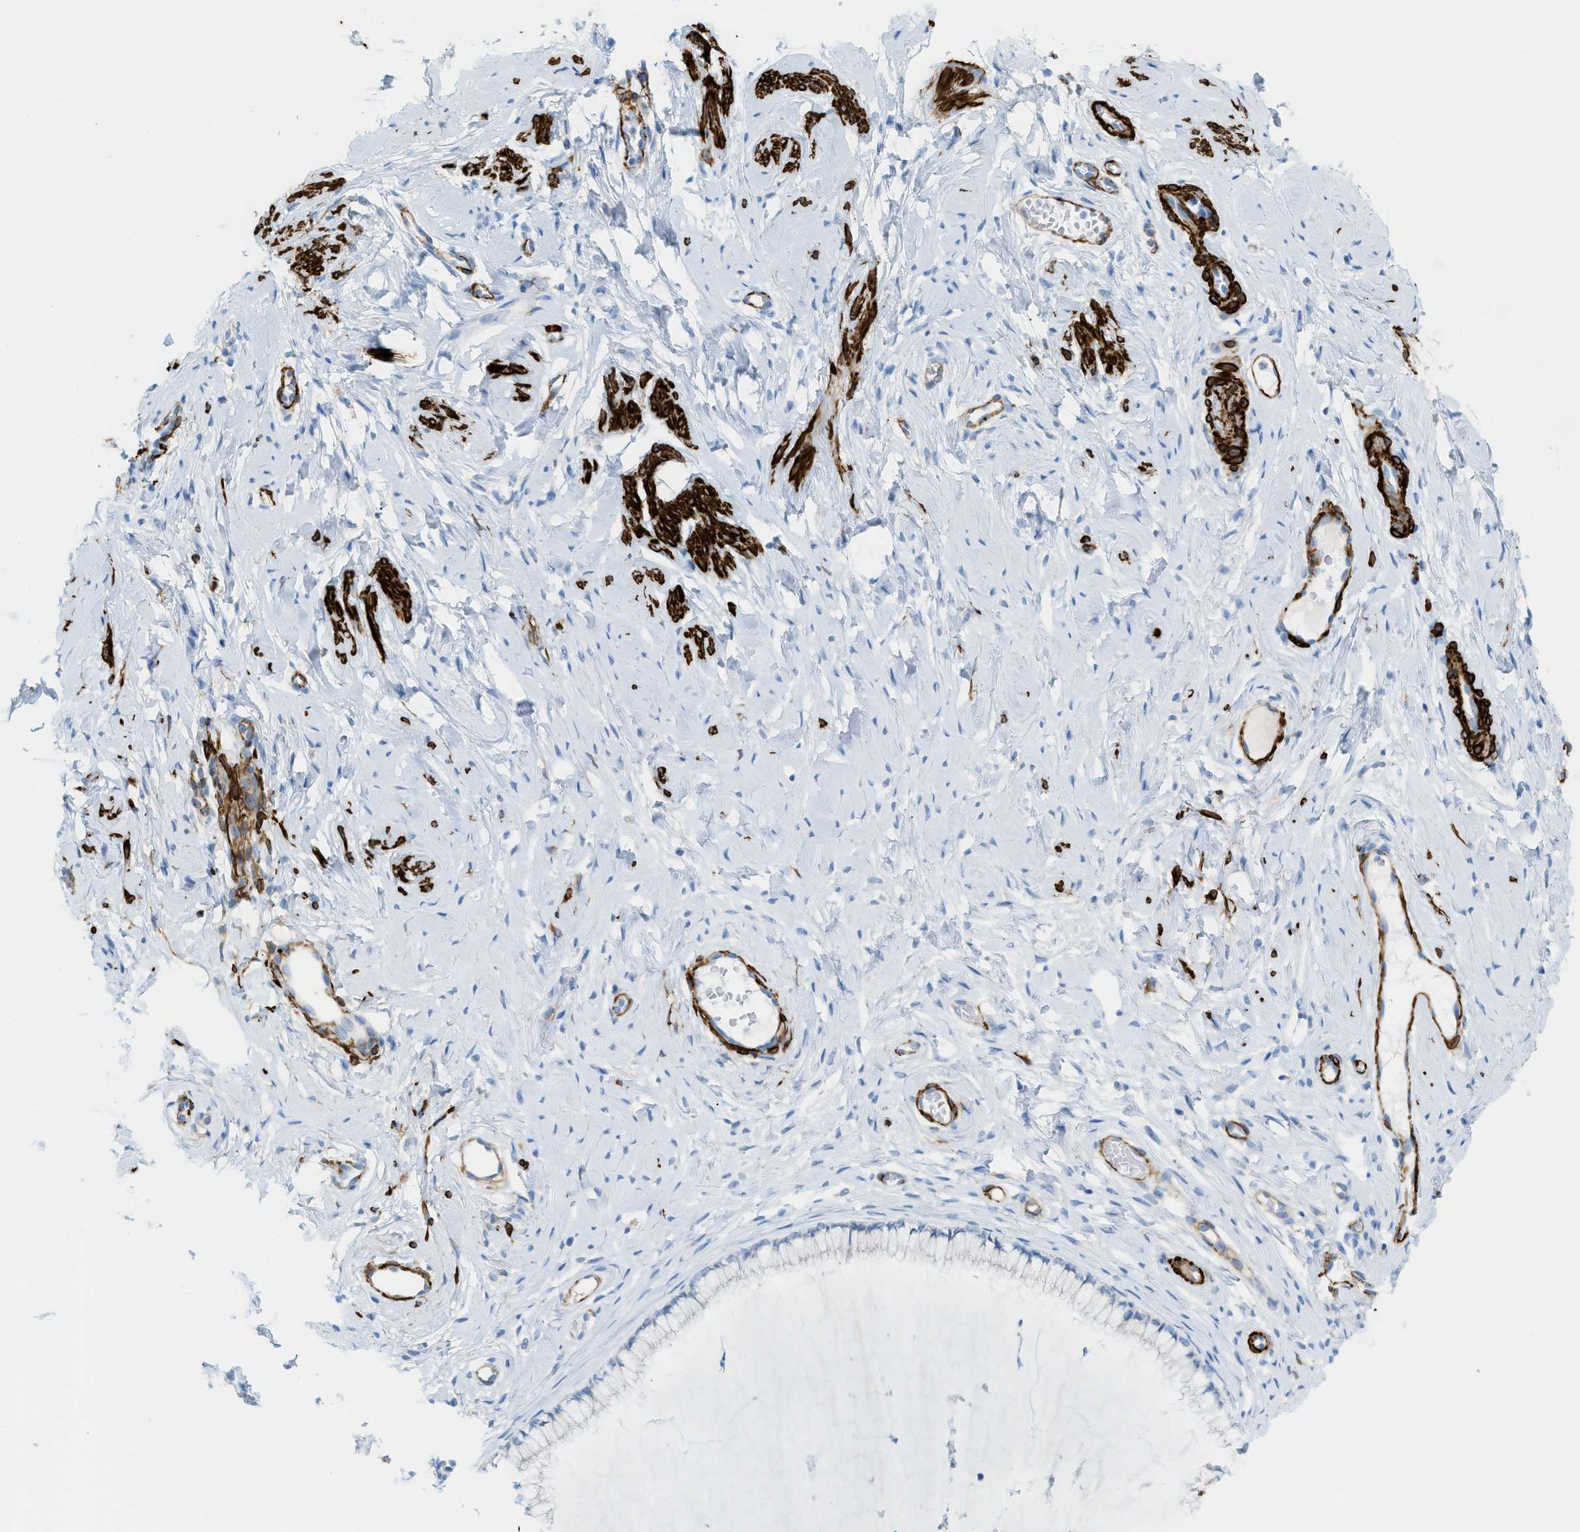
{"staining": {"intensity": "negative", "quantity": "none", "location": "none"}, "tissue": "cervix", "cell_type": "Glandular cells", "image_type": "normal", "snomed": [{"axis": "morphology", "description": "Normal tissue, NOS"}, {"axis": "topography", "description": "Cervix"}], "caption": "Immunohistochemistry image of unremarkable cervix: human cervix stained with DAB displays no significant protein staining in glandular cells.", "gene": "MYH11", "patient": {"sex": "female", "age": 65}}